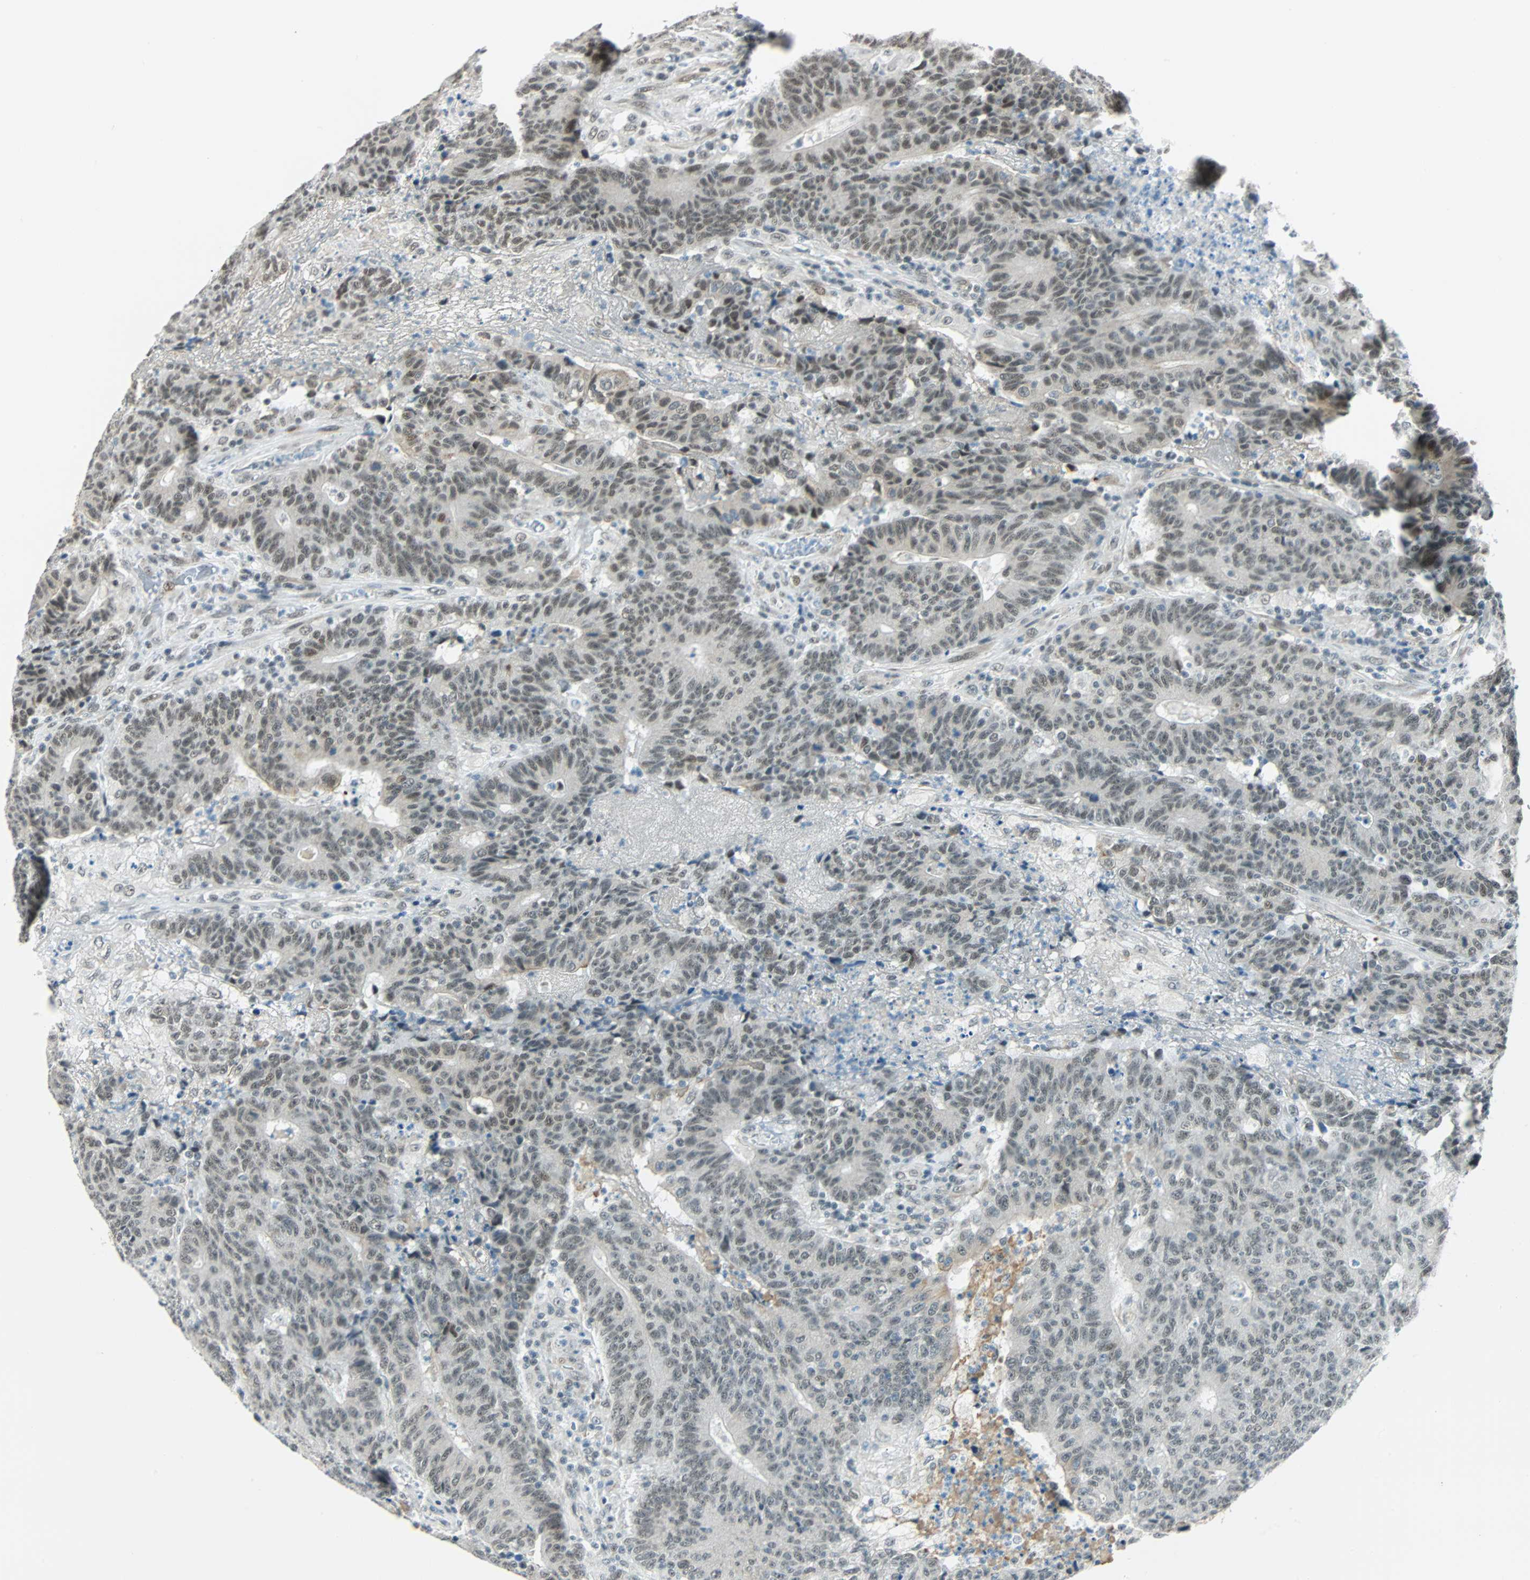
{"staining": {"intensity": "weak", "quantity": "25%-75%", "location": "nuclear"}, "tissue": "colorectal cancer", "cell_type": "Tumor cells", "image_type": "cancer", "snomed": [{"axis": "morphology", "description": "Normal tissue, NOS"}, {"axis": "morphology", "description": "Adenocarcinoma, NOS"}, {"axis": "topography", "description": "Colon"}], "caption": "Immunohistochemical staining of colorectal cancer (adenocarcinoma) demonstrates low levels of weak nuclear staining in approximately 25%-75% of tumor cells.", "gene": "NELFE", "patient": {"sex": "female", "age": 75}}